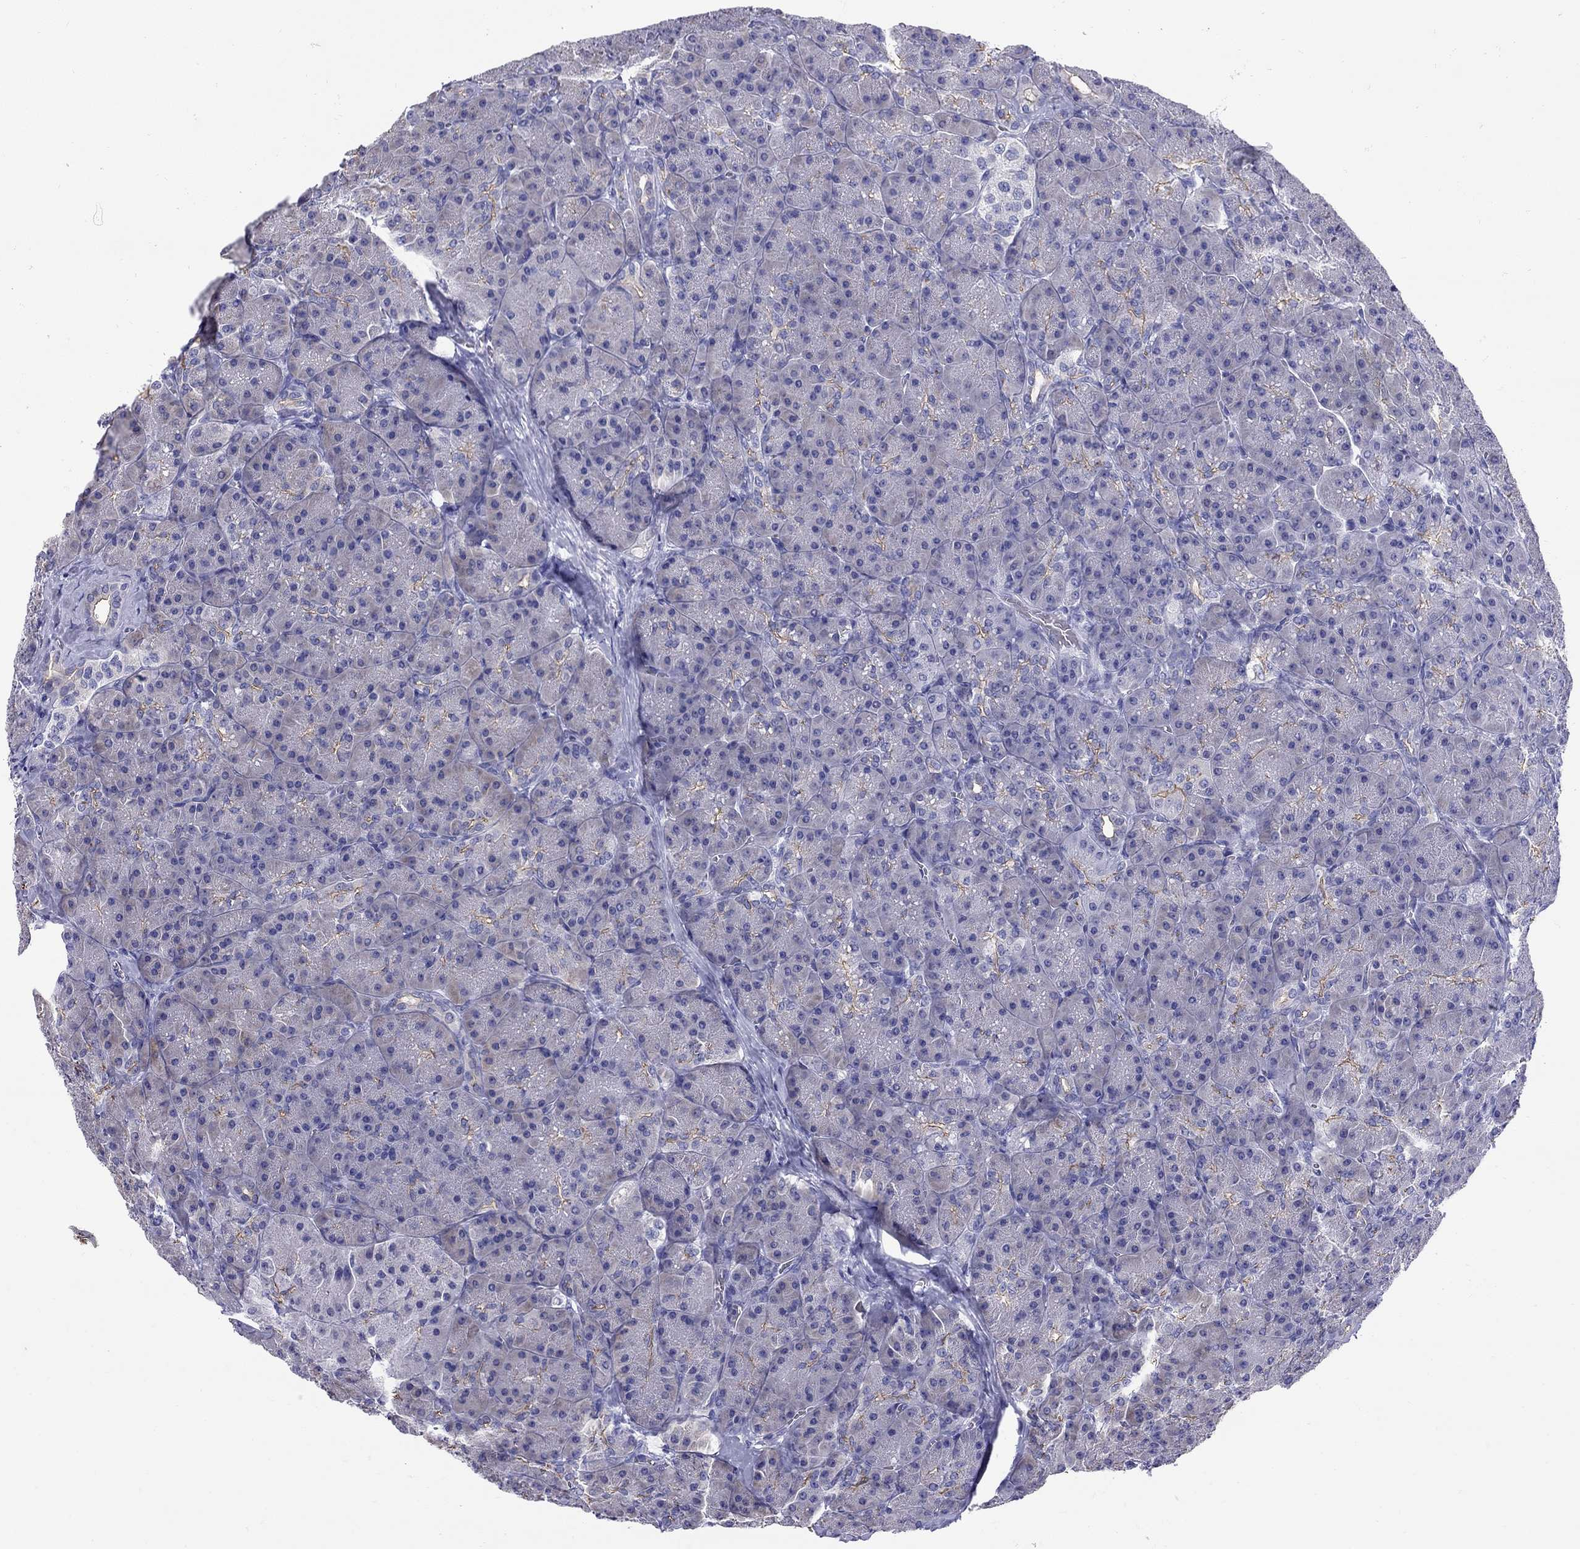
{"staining": {"intensity": "negative", "quantity": "none", "location": "none"}, "tissue": "pancreas", "cell_type": "Exocrine glandular cells", "image_type": "normal", "snomed": [{"axis": "morphology", "description": "Normal tissue, NOS"}, {"axis": "topography", "description": "Pancreas"}], "caption": "A photomicrograph of pancreas stained for a protein demonstrates no brown staining in exocrine glandular cells.", "gene": "SLC46A2", "patient": {"sex": "male", "age": 57}}